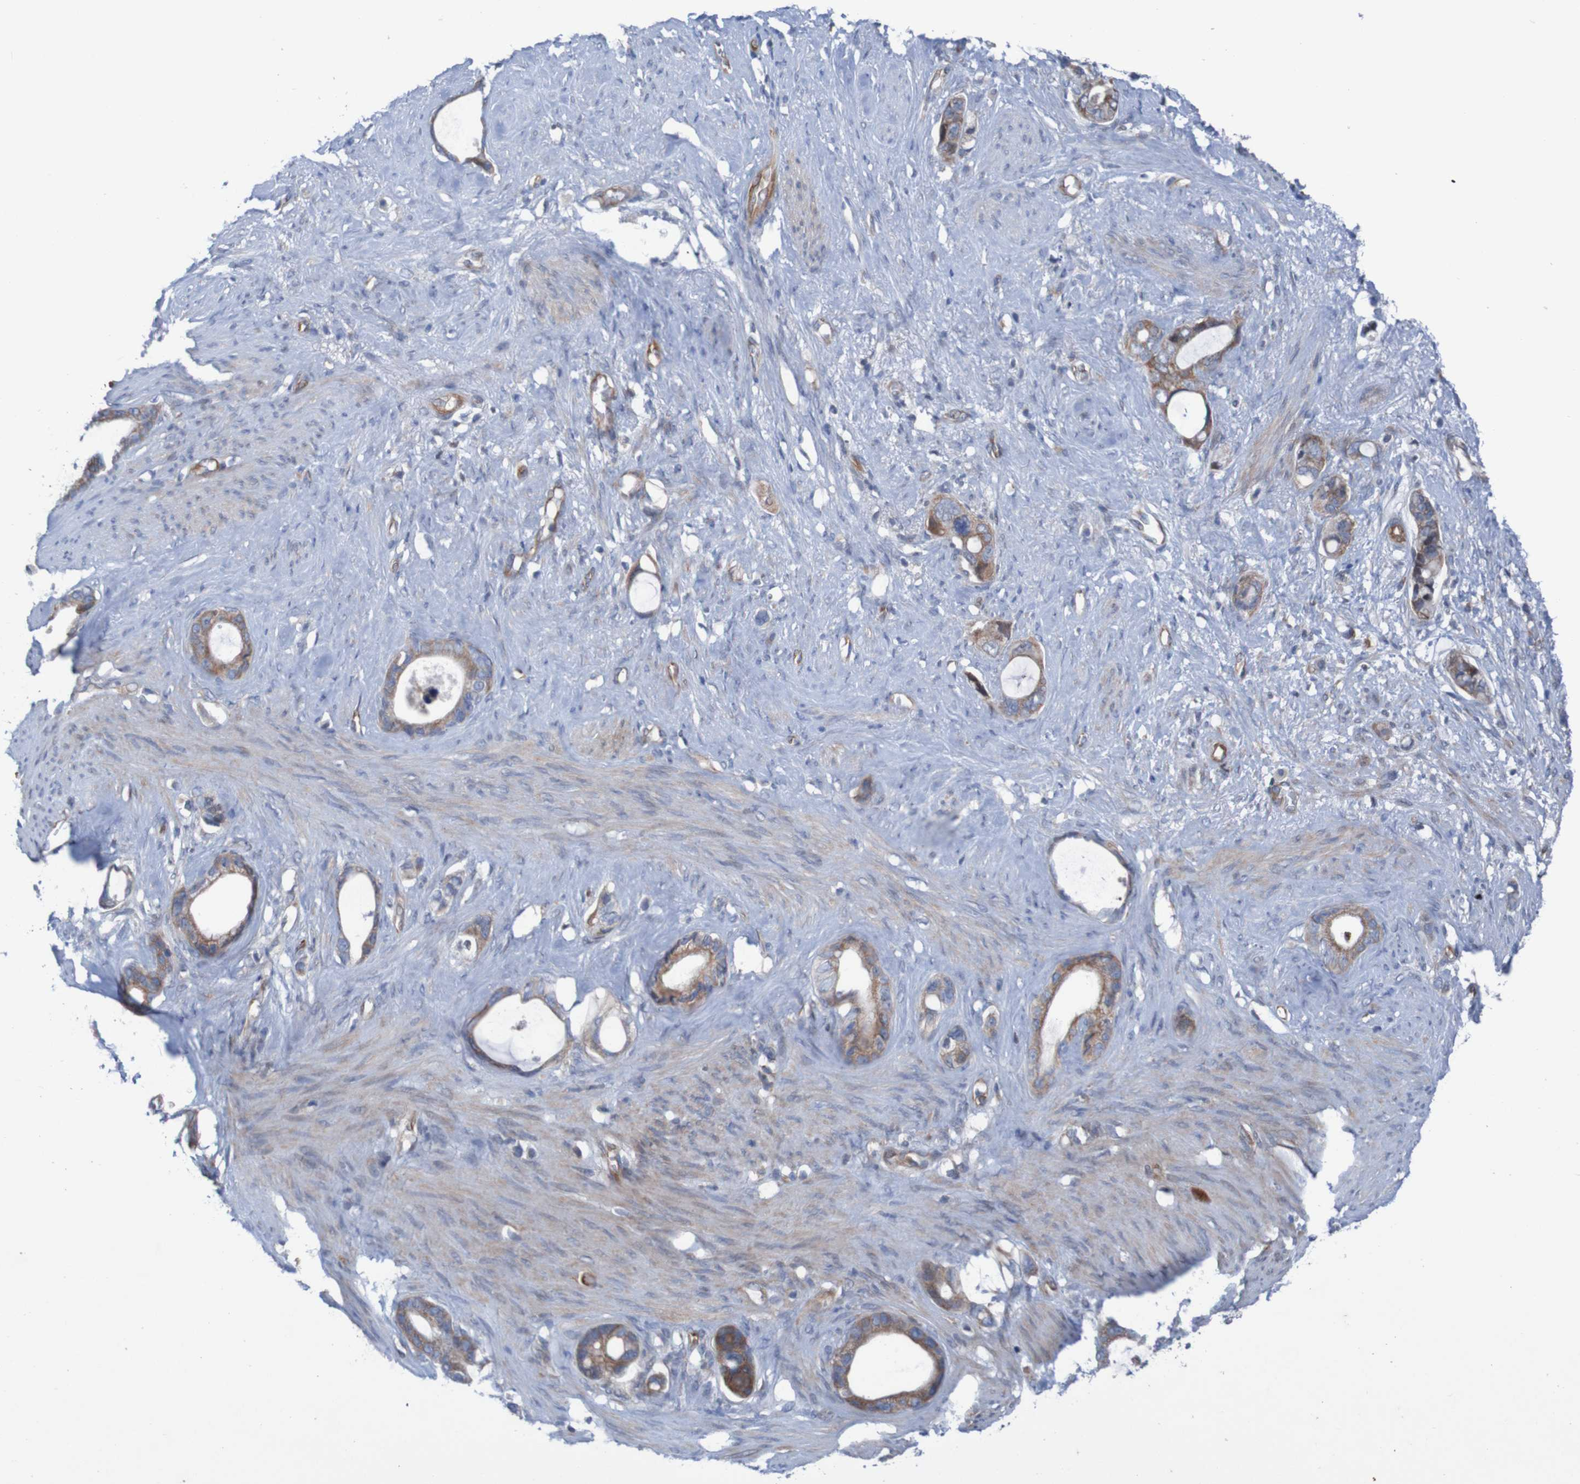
{"staining": {"intensity": "moderate", "quantity": ">75%", "location": "cytoplasmic/membranous"}, "tissue": "stomach cancer", "cell_type": "Tumor cells", "image_type": "cancer", "snomed": [{"axis": "morphology", "description": "Adenocarcinoma, NOS"}, {"axis": "topography", "description": "Stomach"}], "caption": "This is a micrograph of immunohistochemistry staining of stomach cancer (adenocarcinoma), which shows moderate positivity in the cytoplasmic/membranous of tumor cells.", "gene": "ANGPT4", "patient": {"sex": "female", "age": 75}}